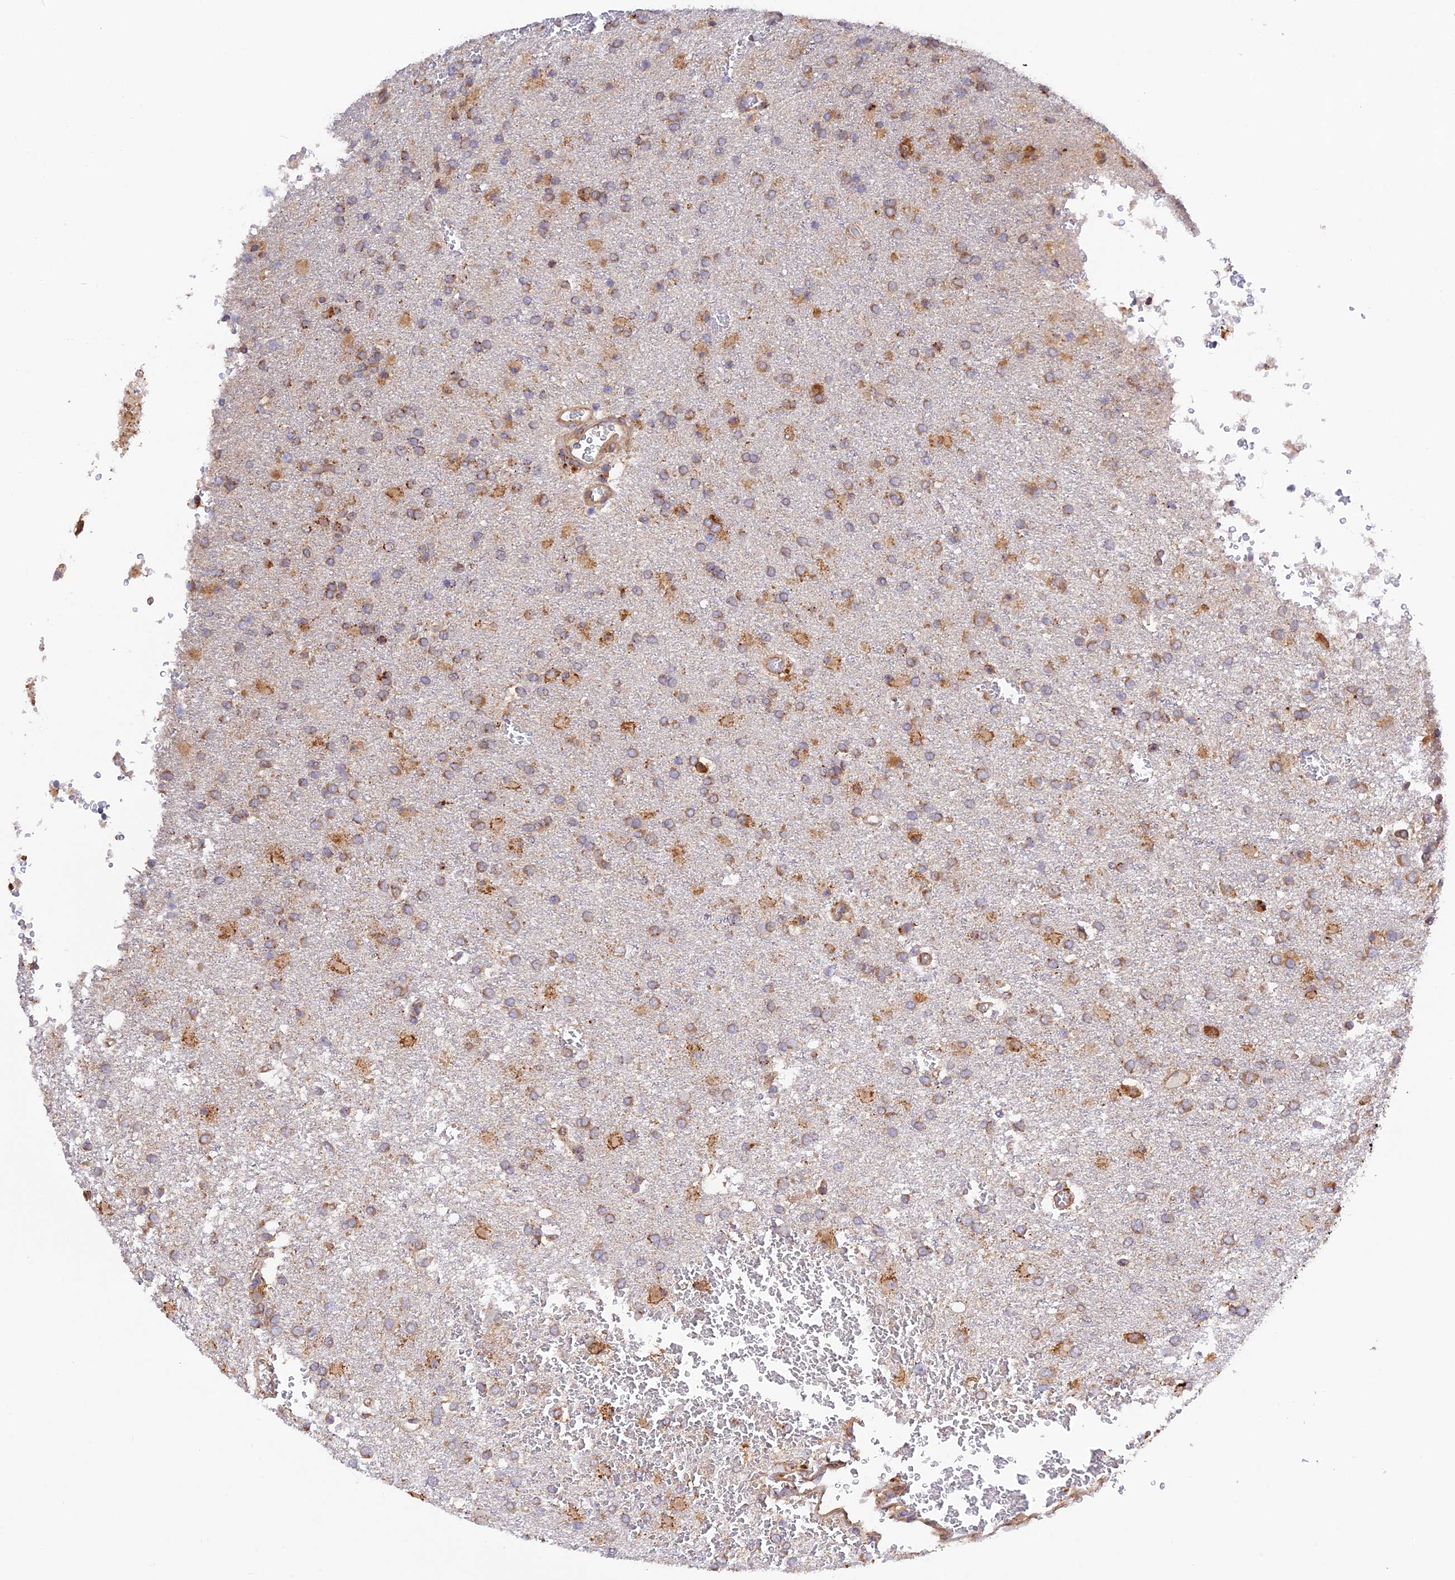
{"staining": {"intensity": "moderate", "quantity": "<25%", "location": "cytoplasmic/membranous"}, "tissue": "glioma", "cell_type": "Tumor cells", "image_type": "cancer", "snomed": [{"axis": "morphology", "description": "Glioma, malignant, High grade"}, {"axis": "topography", "description": "Brain"}], "caption": "Protein analysis of glioma tissue displays moderate cytoplasmic/membranous positivity in about <25% of tumor cells. Ihc stains the protein of interest in brown and the nuclei are stained blue.", "gene": "RPL5", "patient": {"sex": "female", "age": 74}}